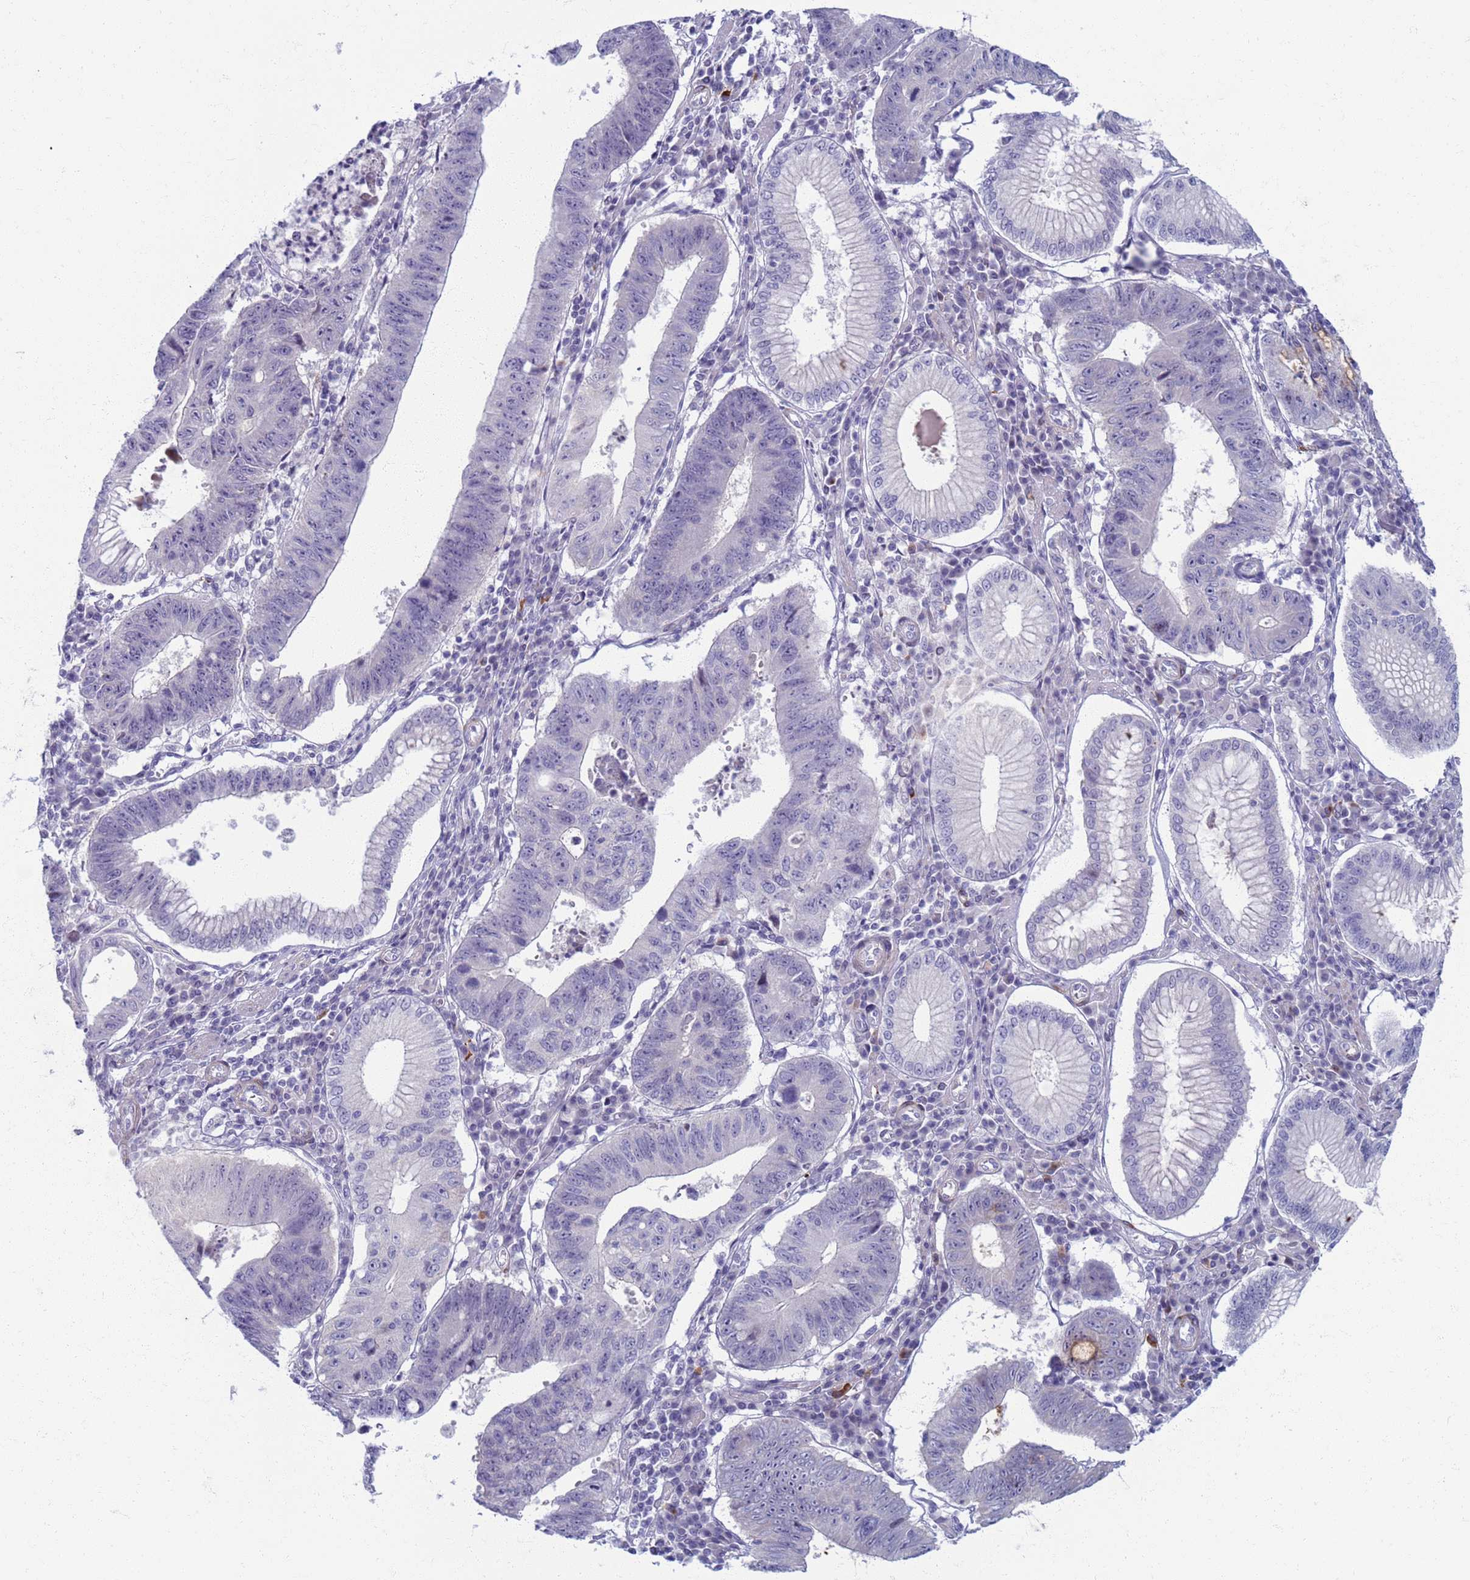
{"staining": {"intensity": "negative", "quantity": "none", "location": "none"}, "tissue": "stomach cancer", "cell_type": "Tumor cells", "image_type": "cancer", "snomed": [{"axis": "morphology", "description": "Adenocarcinoma, NOS"}, {"axis": "topography", "description": "Stomach"}], "caption": "A photomicrograph of human adenocarcinoma (stomach) is negative for staining in tumor cells.", "gene": "CLCA2", "patient": {"sex": "male", "age": 59}}